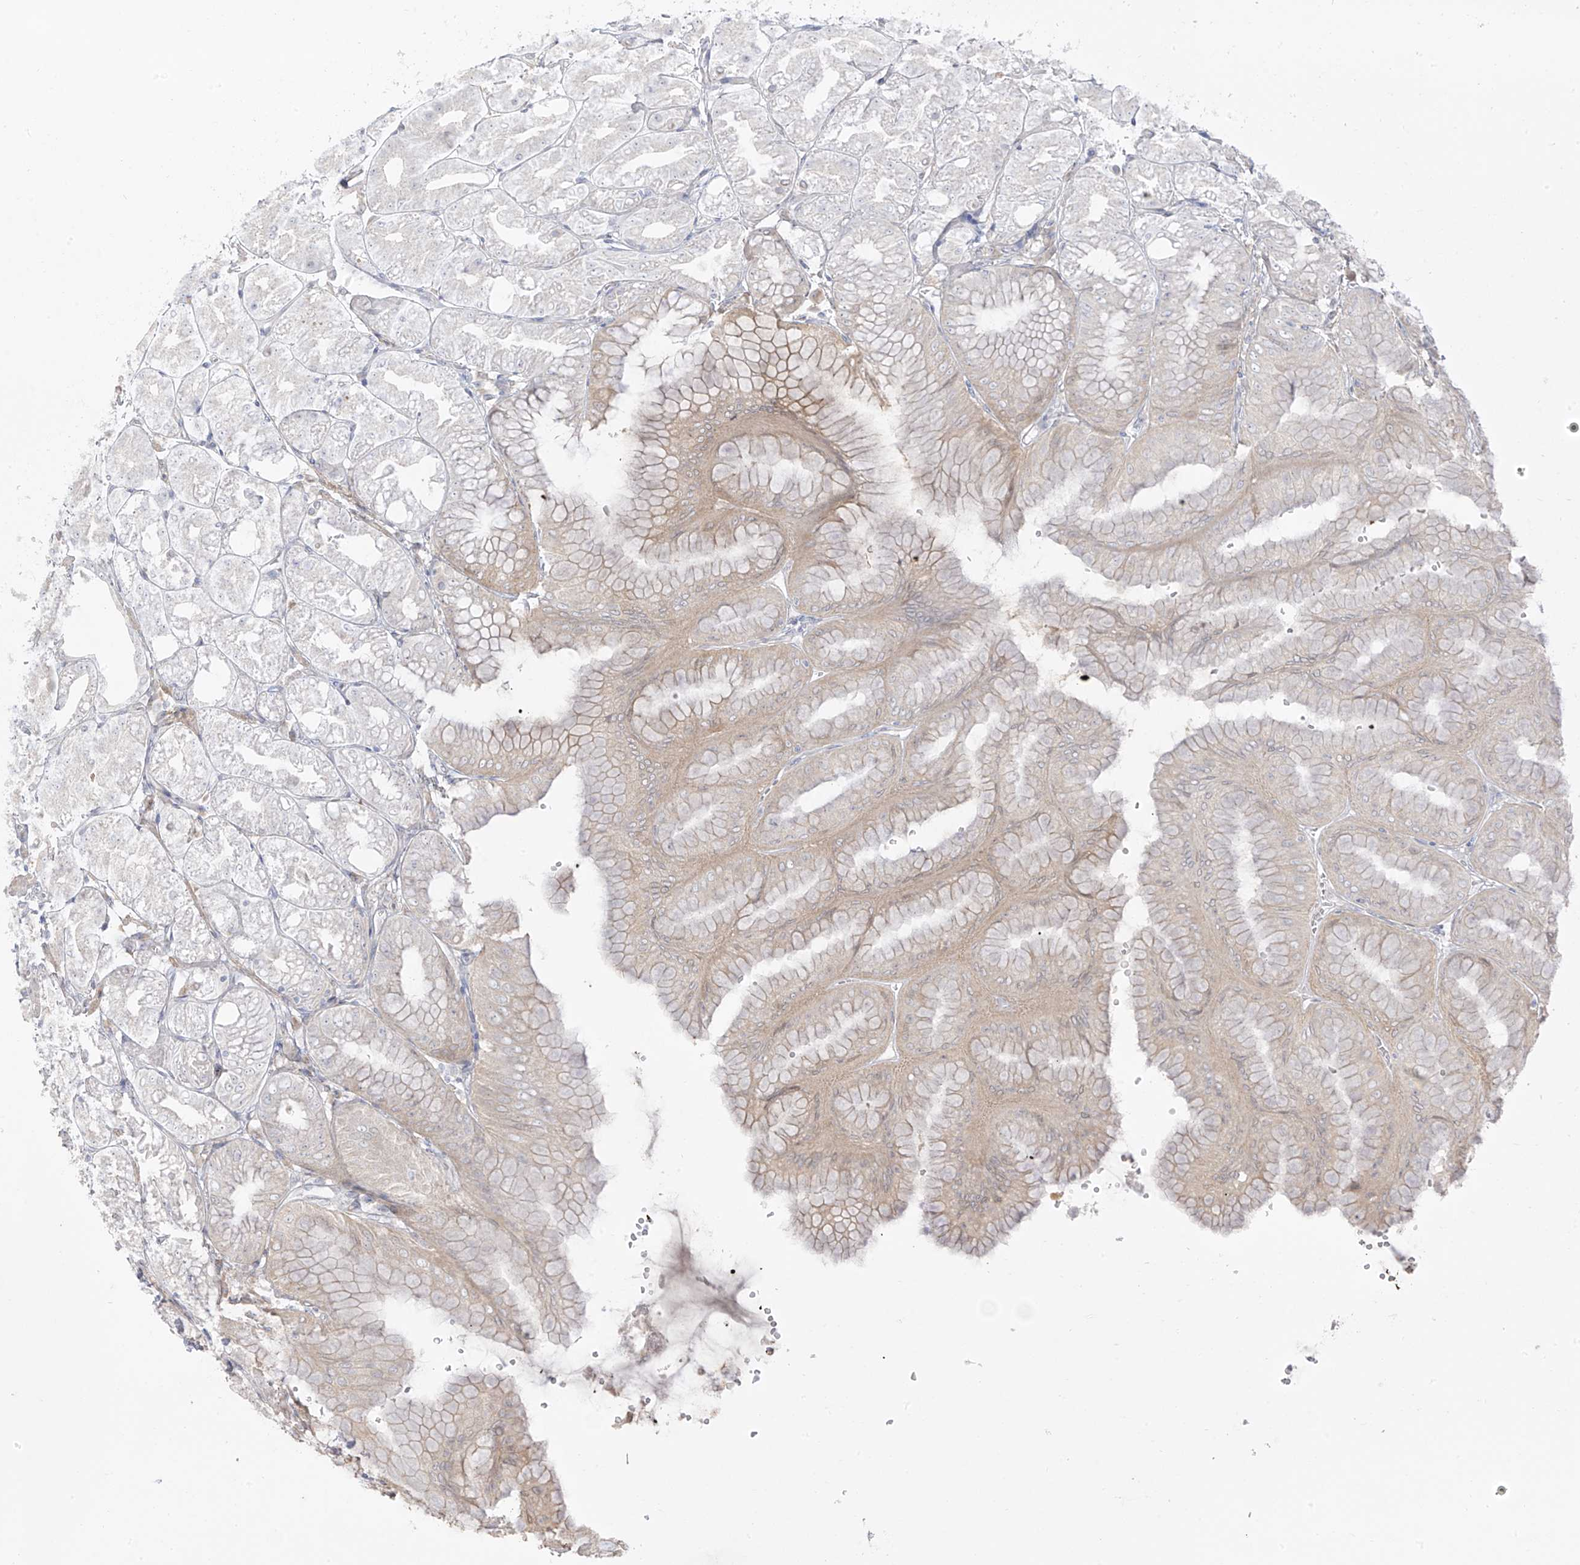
{"staining": {"intensity": "moderate", "quantity": "<25%", "location": "cytoplasmic/membranous"}, "tissue": "stomach", "cell_type": "Glandular cells", "image_type": "normal", "snomed": [{"axis": "morphology", "description": "Normal tissue, NOS"}, {"axis": "topography", "description": "Stomach, lower"}], "caption": "Brown immunohistochemical staining in normal human stomach shows moderate cytoplasmic/membranous staining in approximately <25% of glandular cells. The staining was performed using DAB, with brown indicating positive protein expression. Nuclei are stained blue with hematoxylin.", "gene": "DCDC2", "patient": {"sex": "male", "age": 71}}